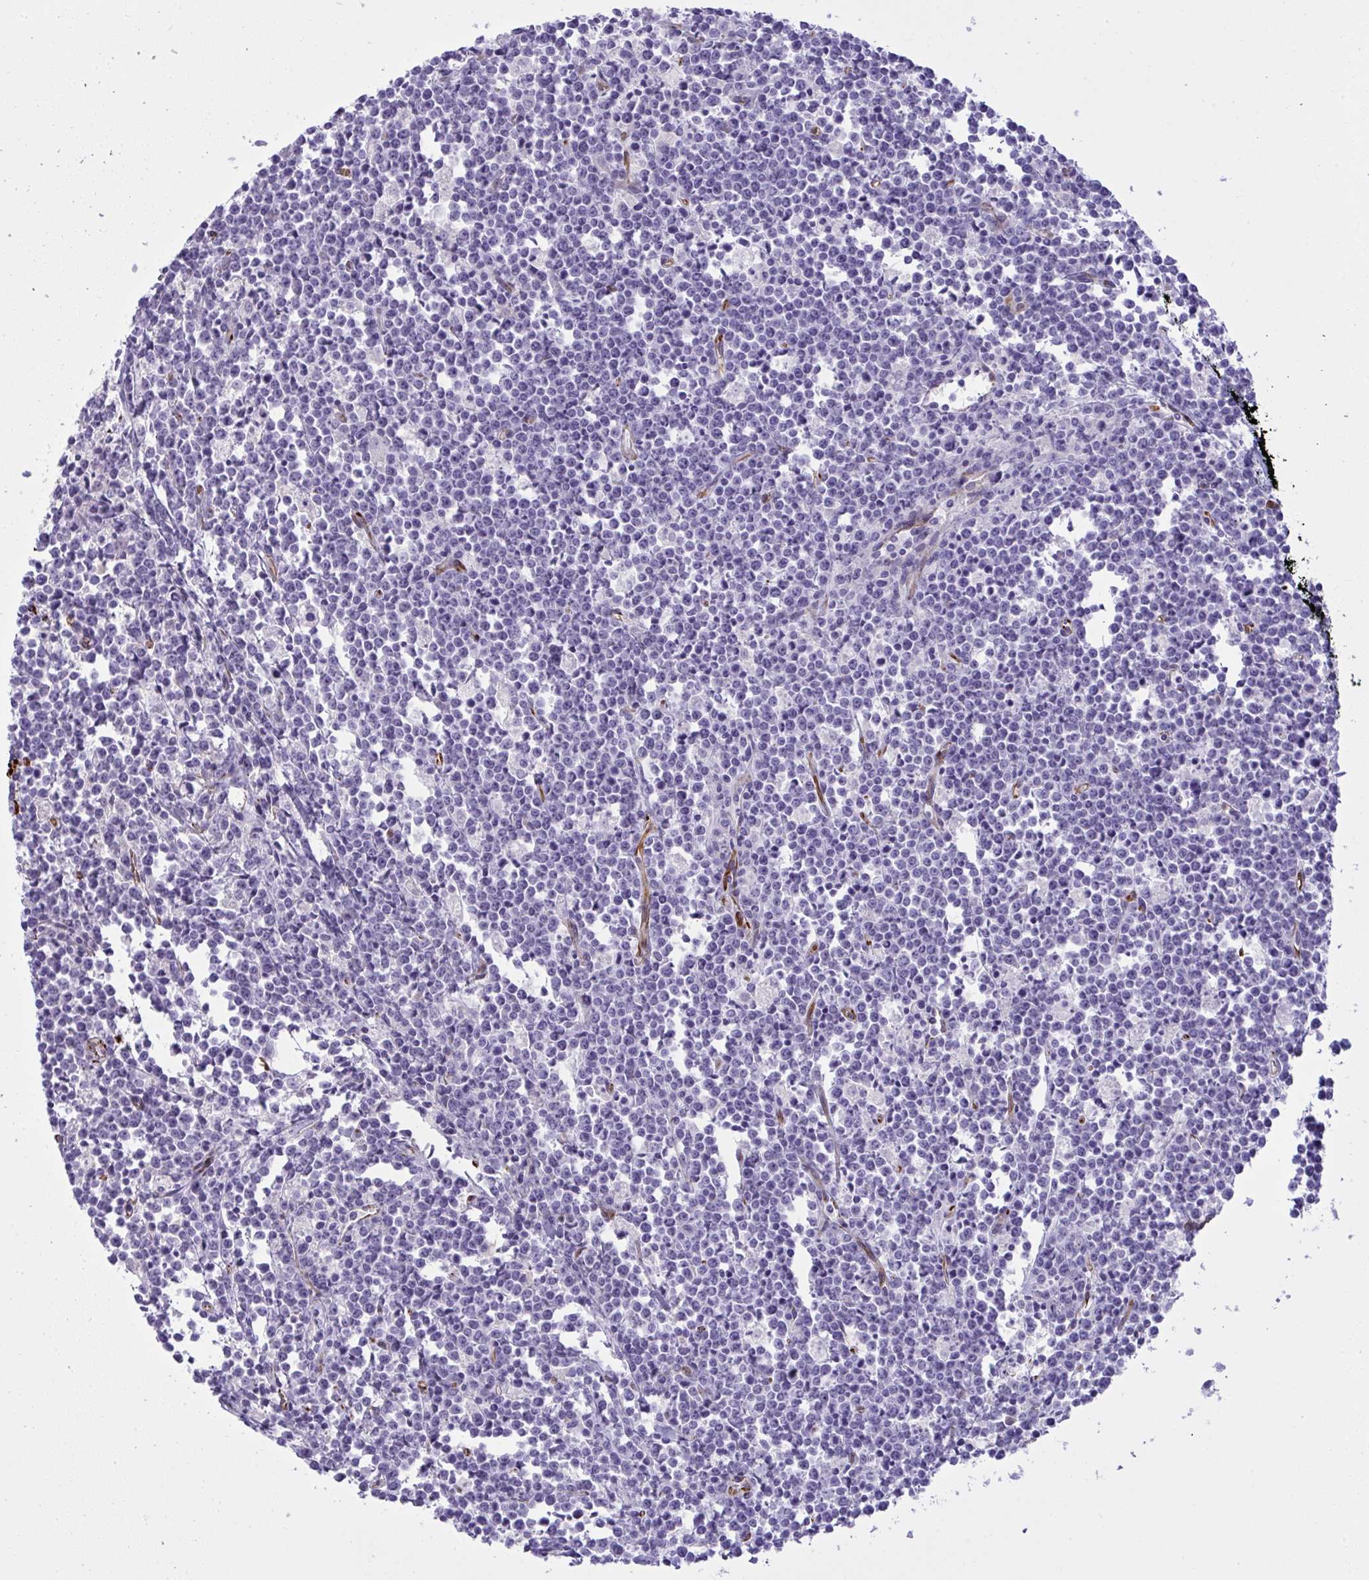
{"staining": {"intensity": "negative", "quantity": "none", "location": "none"}, "tissue": "lymphoma", "cell_type": "Tumor cells", "image_type": "cancer", "snomed": [{"axis": "morphology", "description": "Malignant lymphoma, non-Hodgkin's type, High grade"}, {"axis": "topography", "description": "Small intestine"}], "caption": "A high-resolution photomicrograph shows immunohistochemistry staining of lymphoma, which displays no significant staining in tumor cells.", "gene": "SLC35B1", "patient": {"sex": "female", "age": 56}}